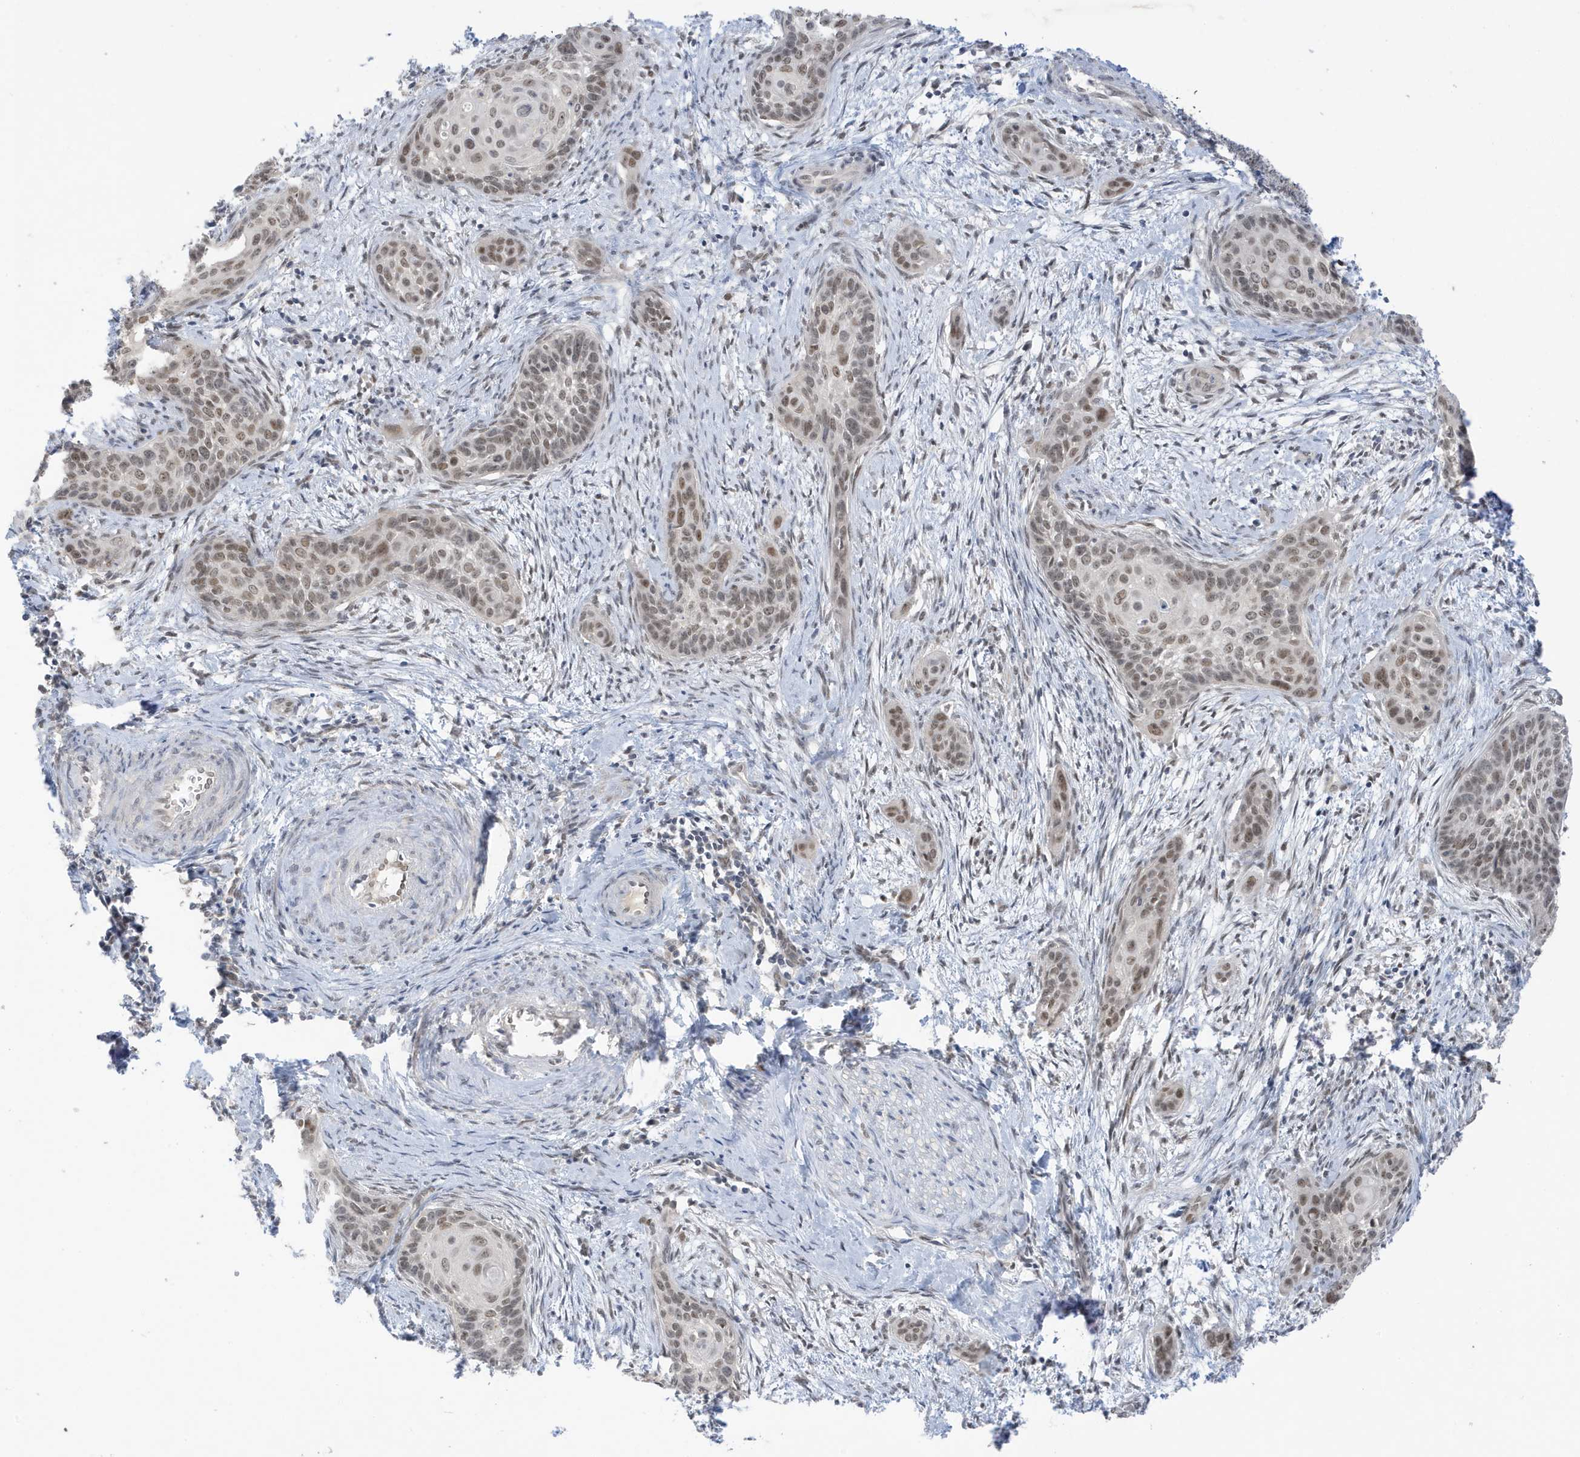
{"staining": {"intensity": "moderate", "quantity": "<25%", "location": "nuclear"}, "tissue": "cervical cancer", "cell_type": "Tumor cells", "image_type": "cancer", "snomed": [{"axis": "morphology", "description": "Squamous cell carcinoma, NOS"}, {"axis": "topography", "description": "Cervix"}], "caption": "Immunohistochemical staining of human cervical cancer (squamous cell carcinoma) exhibits low levels of moderate nuclear protein staining in approximately <25% of tumor cells. (Brightfield microscopy of DAB IHC at high magnification).", "gene": "MSL3", "patient": {"sex": "female", "age": 33}}